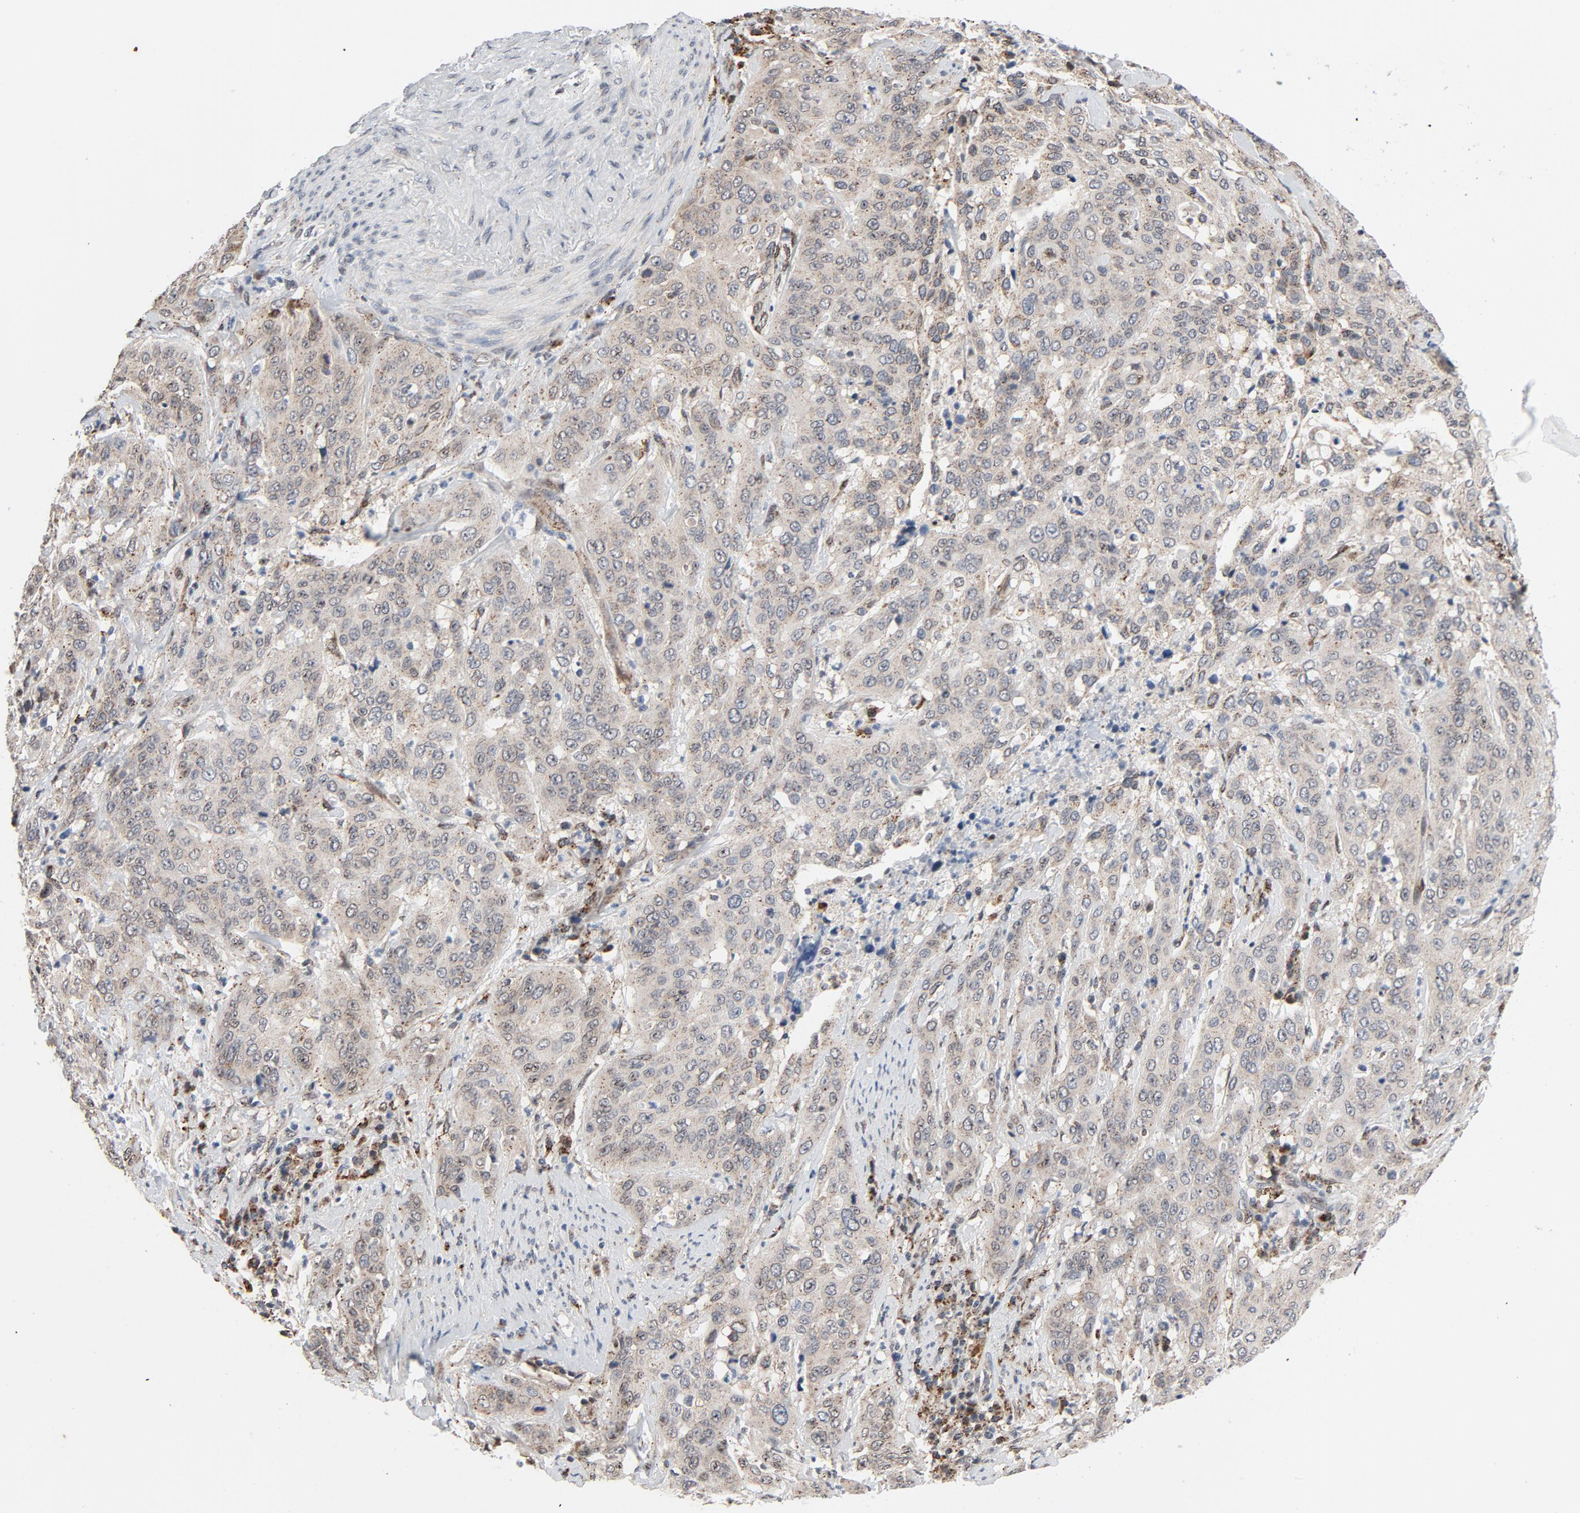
{"staining": {"intensity": "negative", "quantity": "none", "location": "none"}, "tissue": "cervical cancer", "cell_type": "Tumor cells", "image_type": "cancer", "snomed": [{"axis": "morphology", "description": "Squamous cell carcinoma, NOS"}, {"axis": "topography", "description": "Cervix"}], "caption": "Cervical cancer stained for a protein using immunohistochemistry (IHC) displays no expression tumor cells.", "gene": "RPL12", "patient": {"sex": "female", "age": 41}}